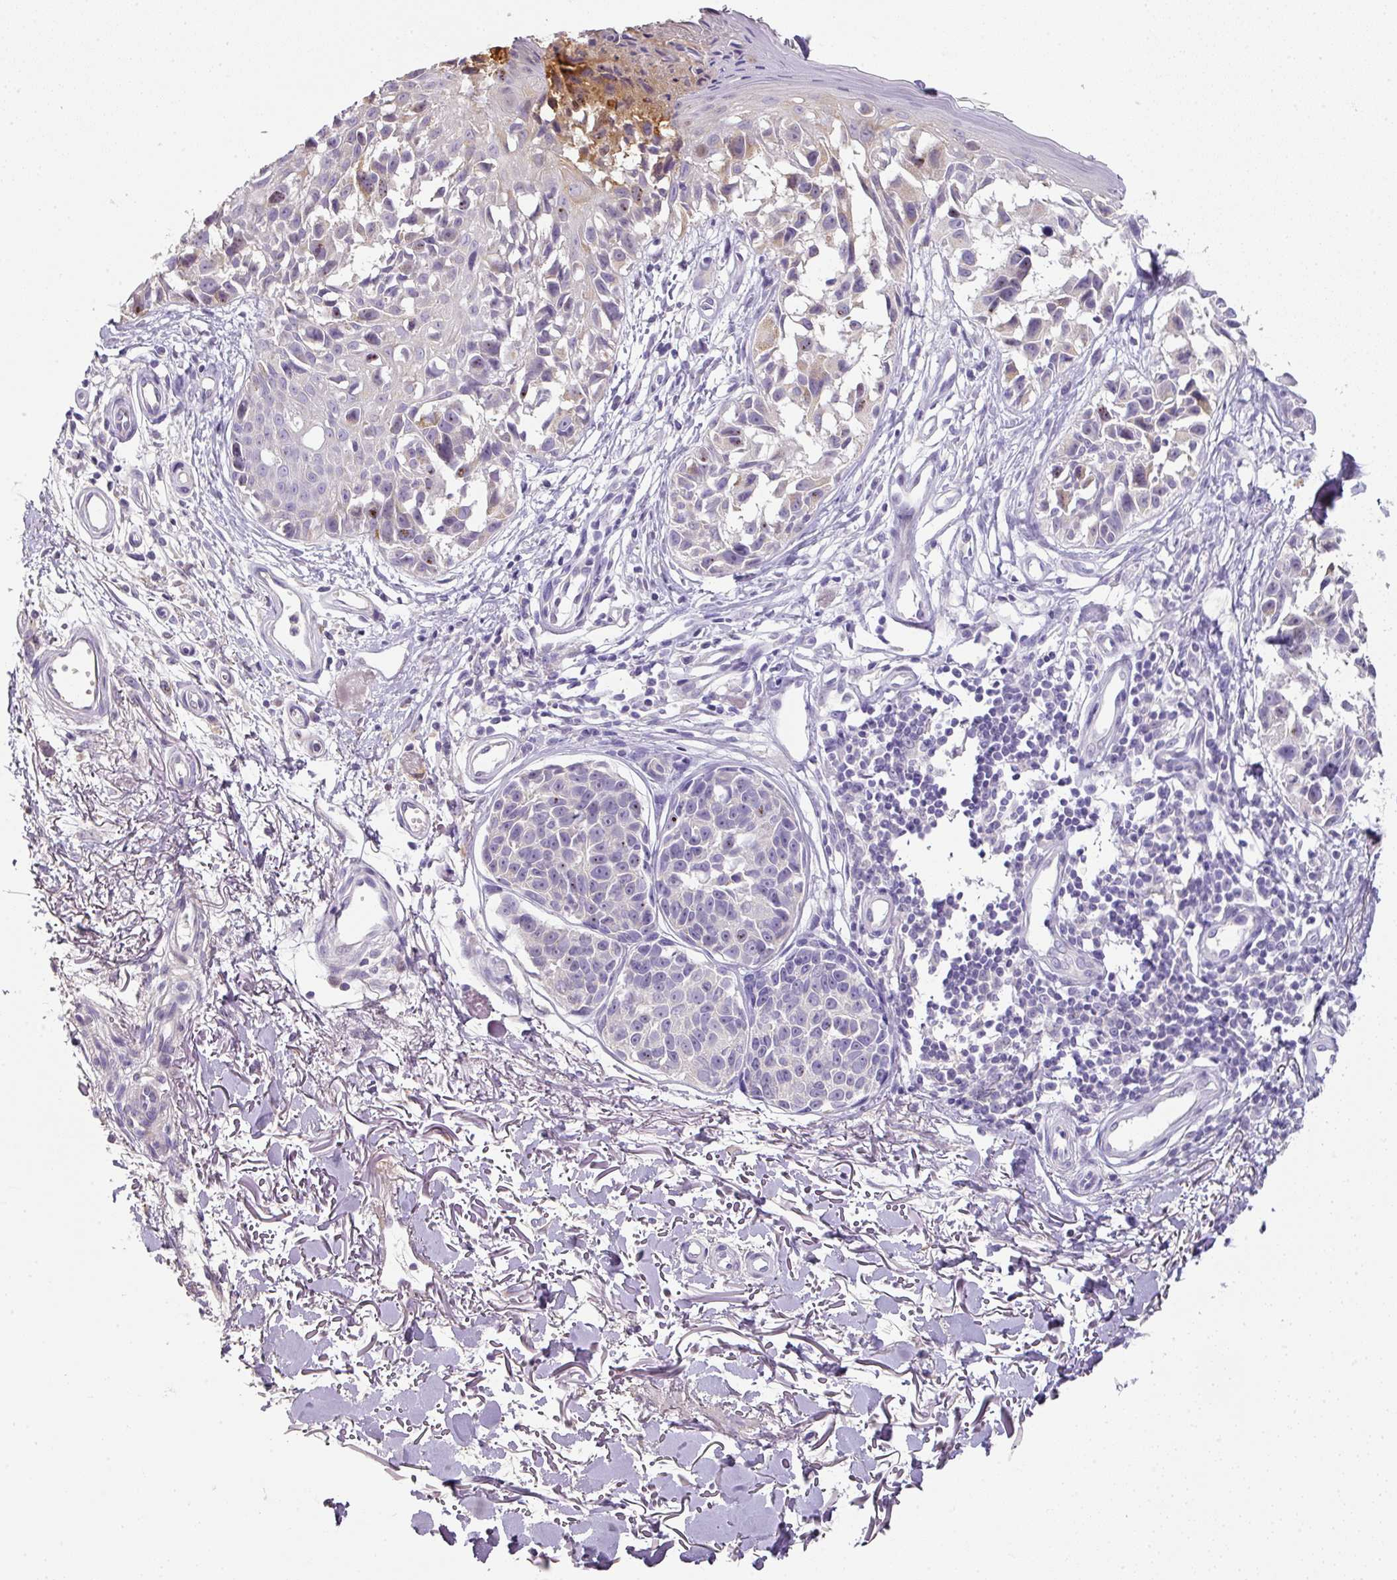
{"staining": {"intensity": "negative", "quantity": "none", "location": "none"}, "tissue": "melanoma", "cell_type": "Tumor cells", "image_type": "cancer", "snomed": [{"axis": "morphology", "description": "Malignant melanoma, NOS"}, {"axis": "topography", "description": "Skin"}], "caption": "Human melanoma stained for a protein using IHC displays no positivity in tumor cells.", "gene": "CCZ1", "patient": {"sex": "male", "age": 73}}